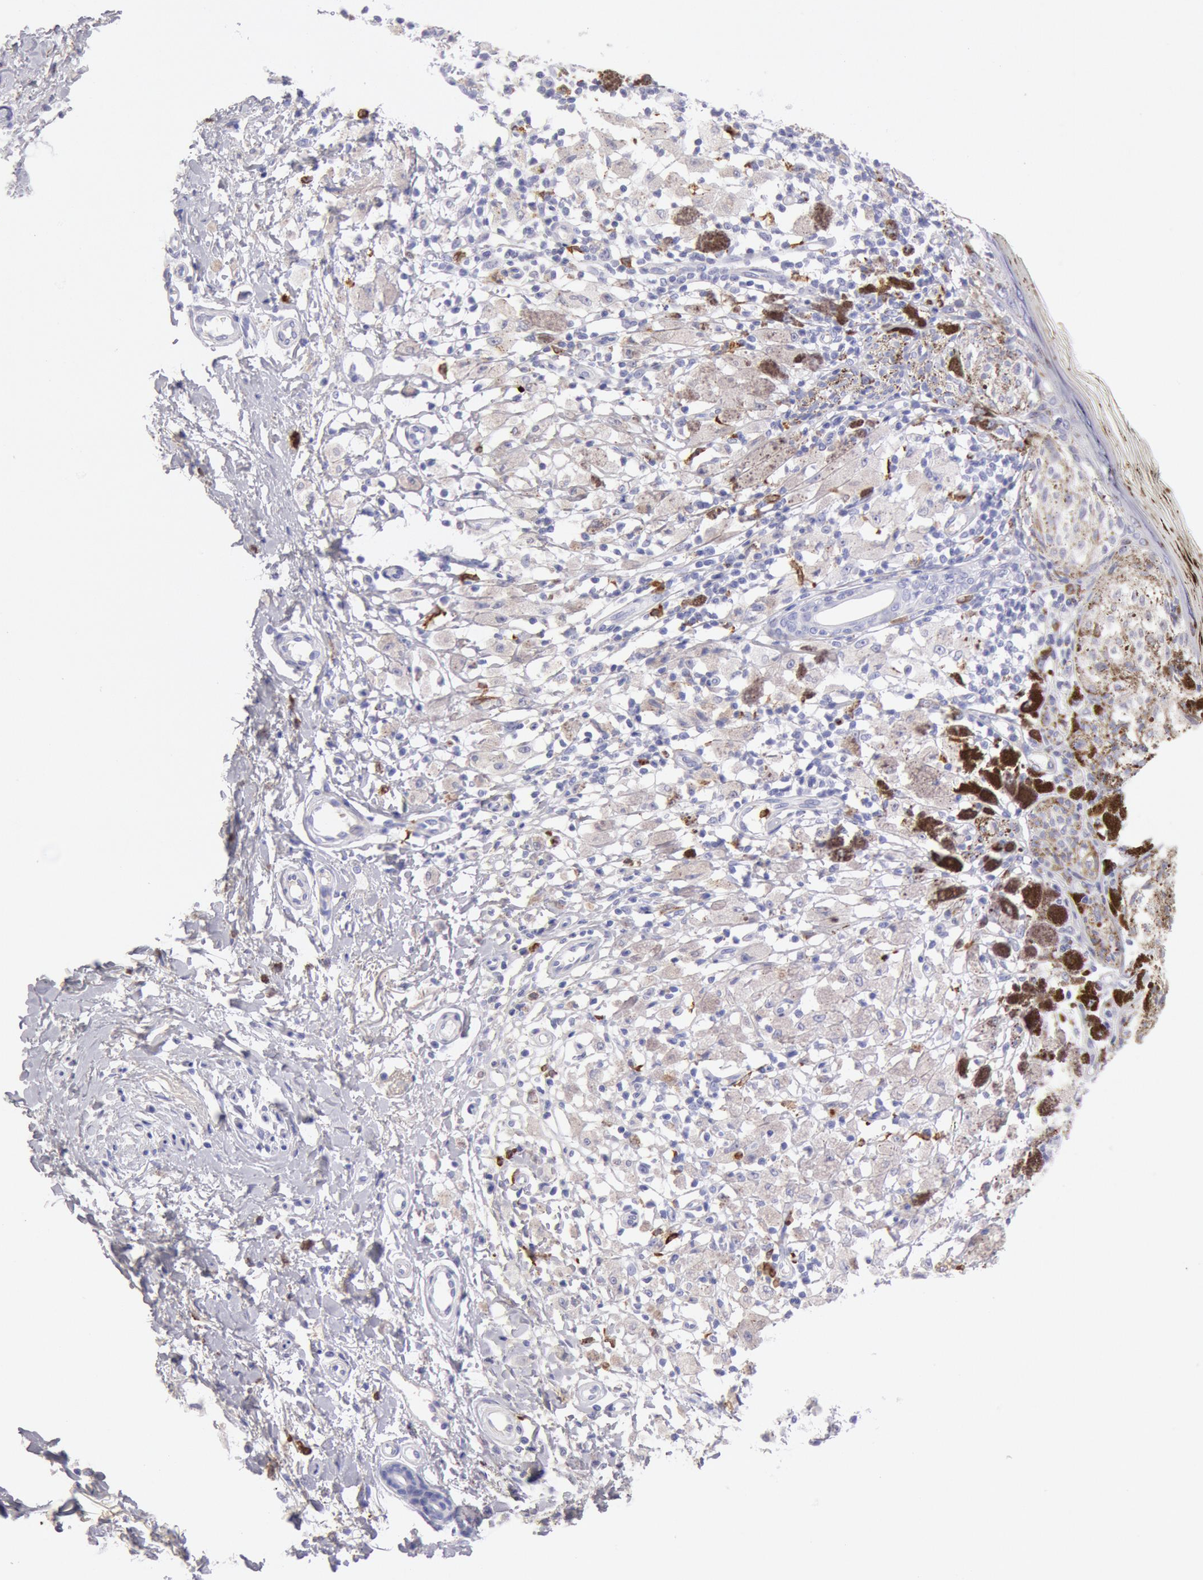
{"staining": {"intensity": "negative", "quantity": "none", "location": "none"}, "tissue": "melanoma", "cell_type": "Tumor cells", "image_type": "cancer", "snomed": [{"axis": "morphology", "description": "Malignant melanoma, NOS"}, {"axis": "topography", "description": "Skin"}], "caption": "There is no significant positivity in tumor cells of malignant melanoma.", "gene": "FCN1", "patient": {"sex": "male", "age": 88}}